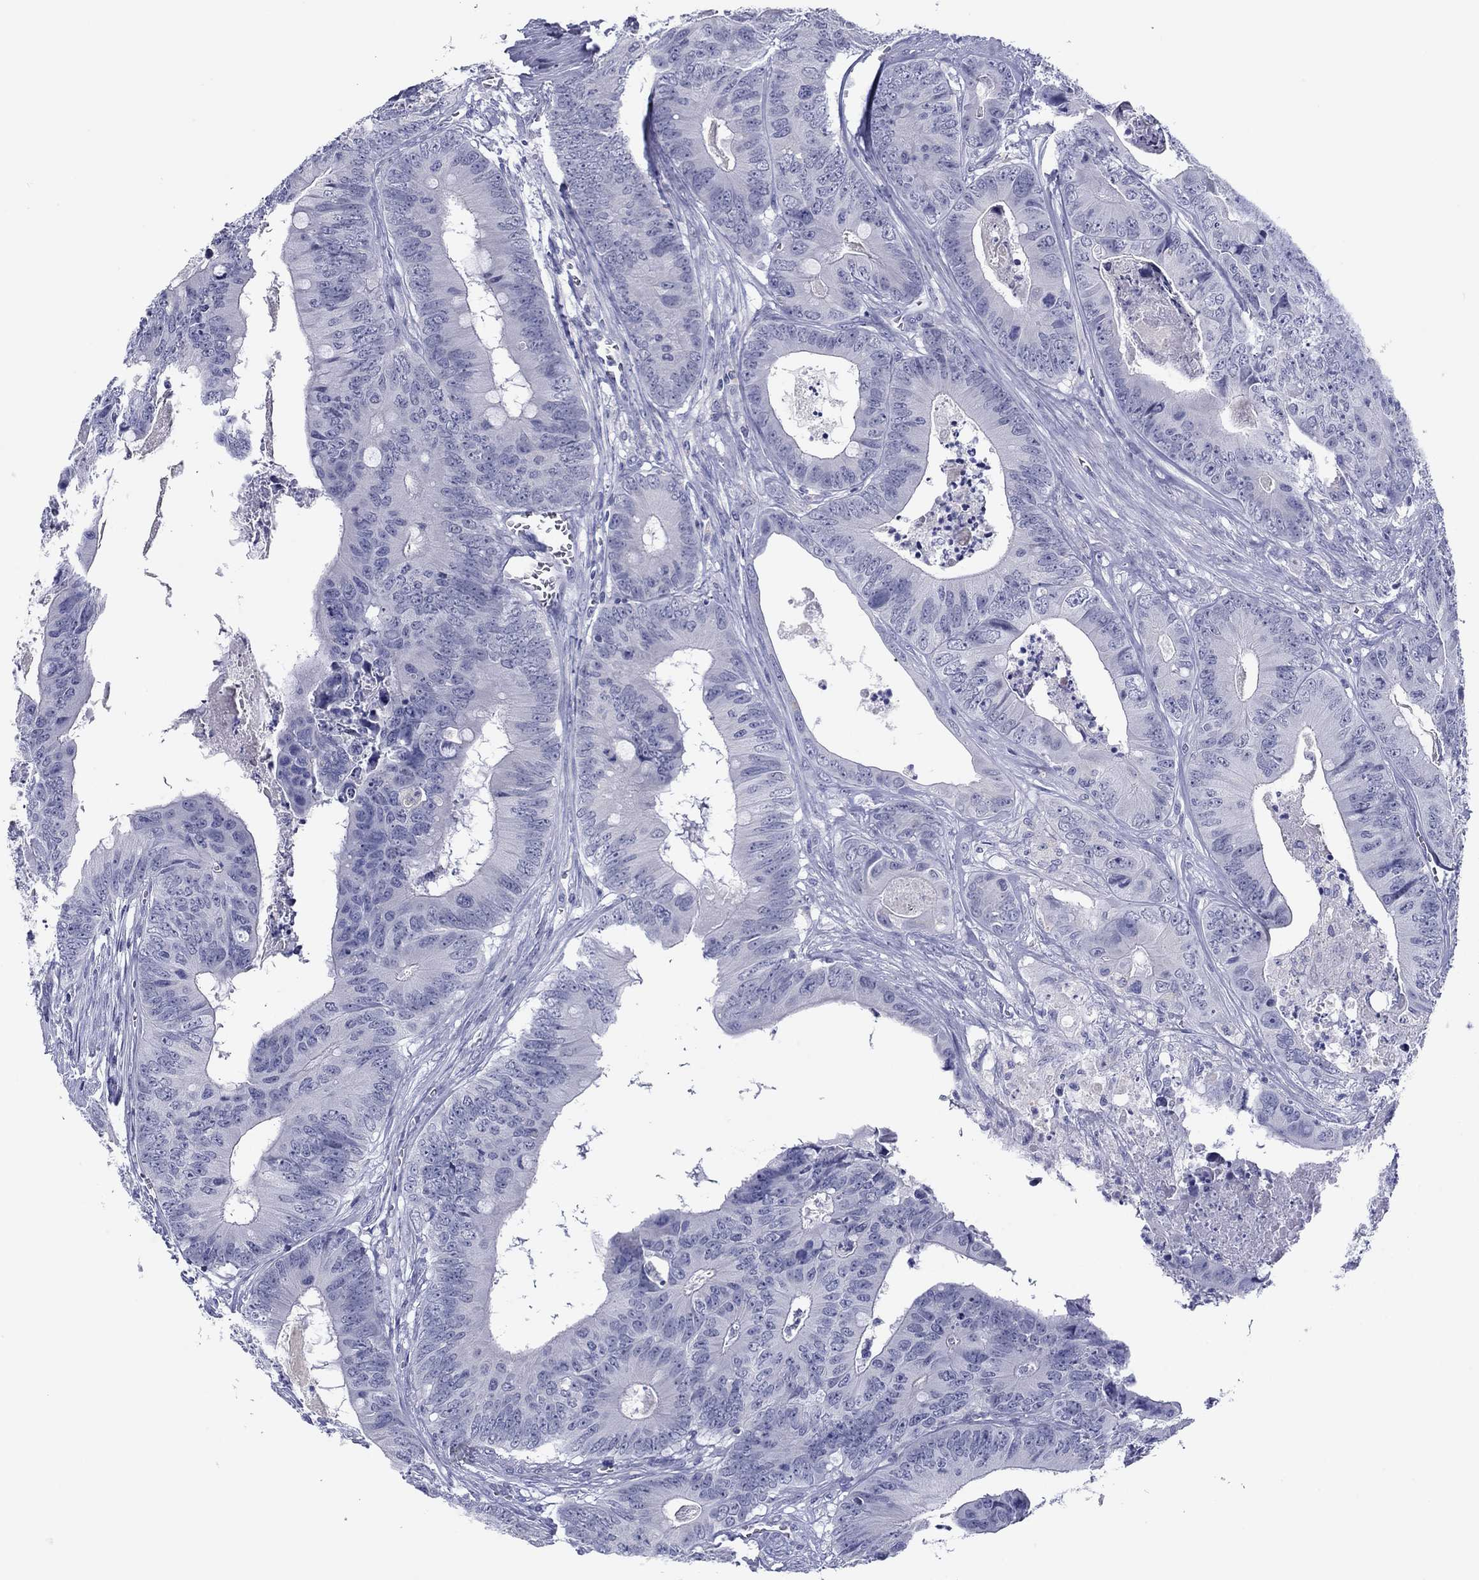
{"staining": {"intensity": "negative", "quantity": "none", "location": "none"}, "tissue": "colorectal cancer", "cell_type": "Tumor cells", "image_type": "cancer", "snomed": [{"axis": "morphology", "description": "Adenocarcinoma, NOS"}, {"axis": "topography", "description": "Colon"}], "caption": "Immunohistochemistry histopathology image of human adenocarcinoma (colorectal) stained for a protein (brown), which shows no staining in tumor cells.", "gene": "TCFL5", "patient": {"sex": "male", "age": 84}}